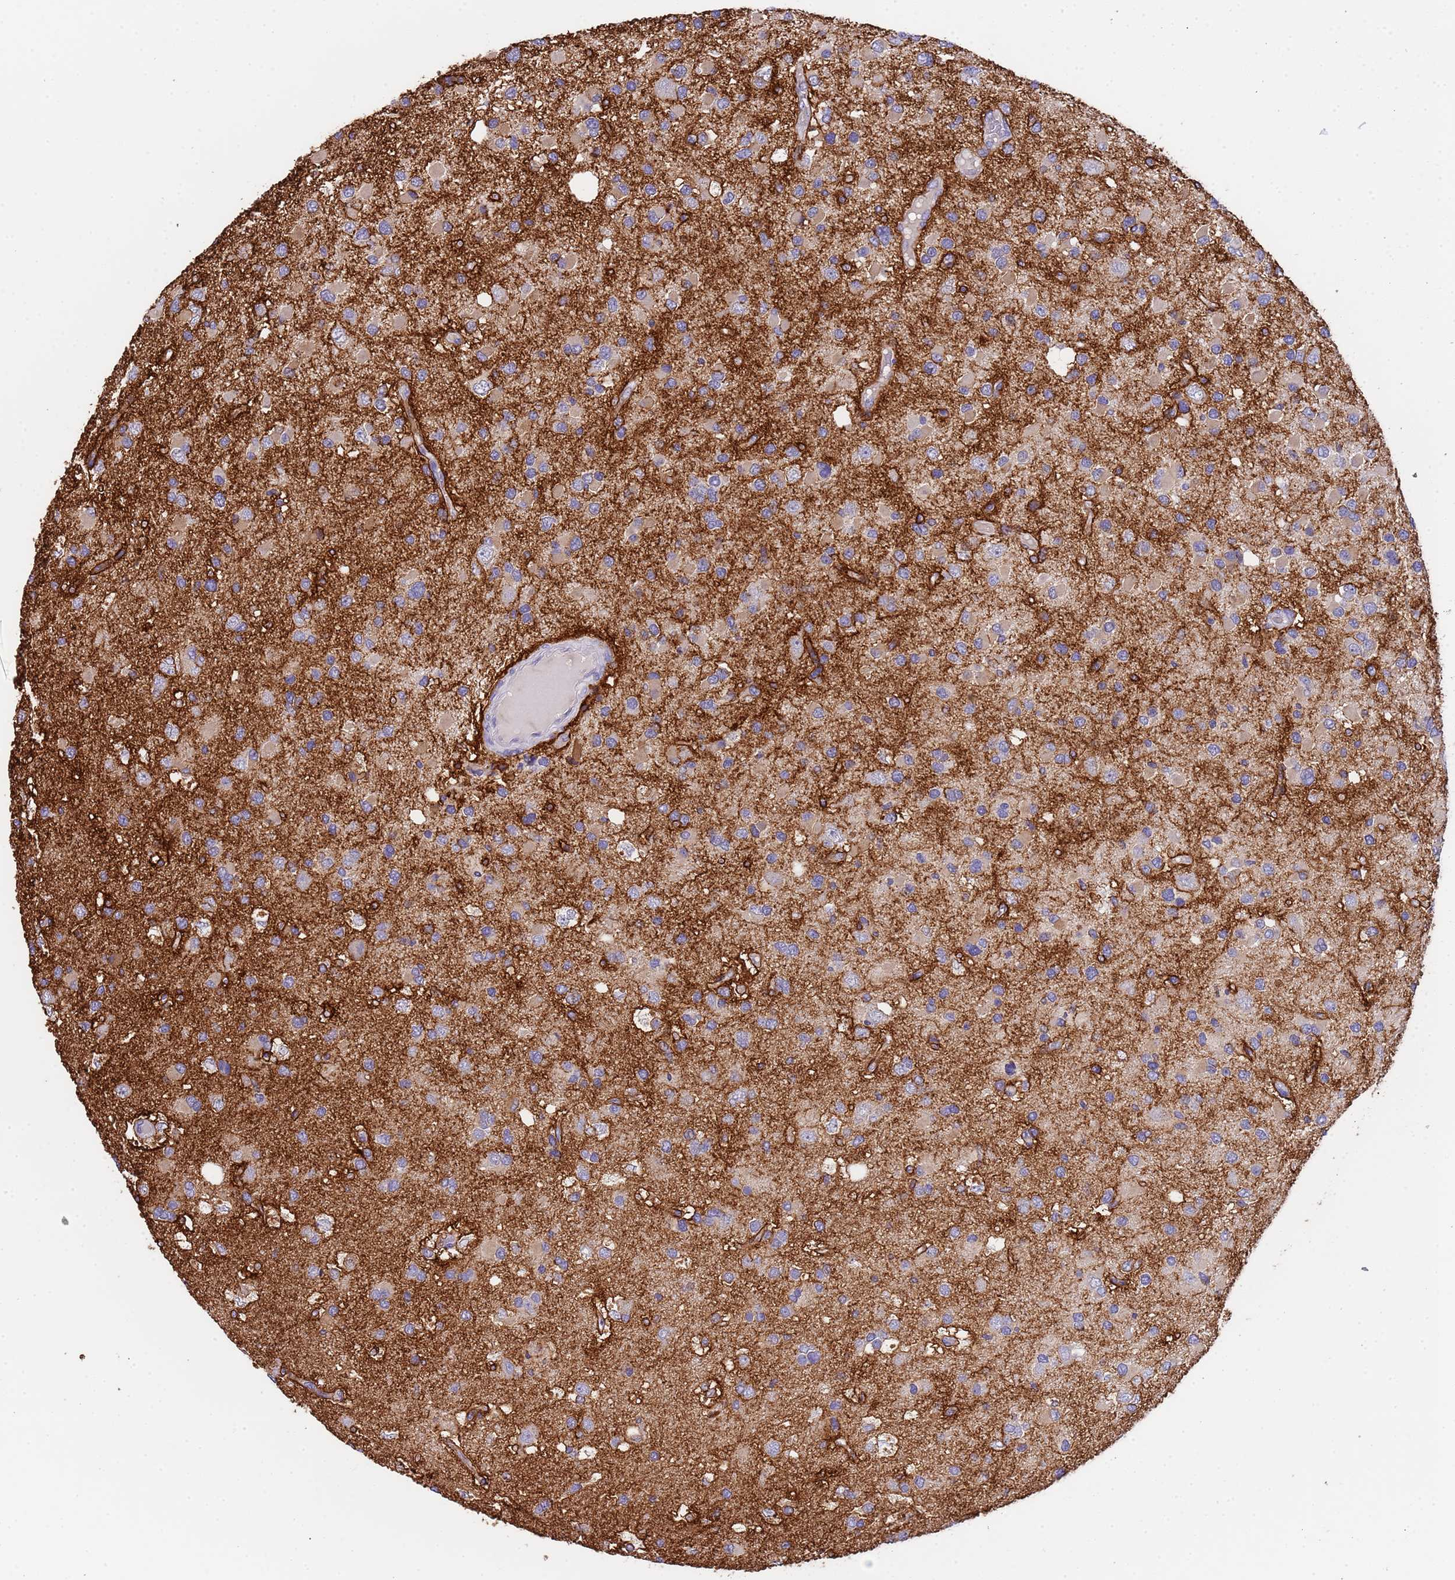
{"staining": {"intensity": "negative", "quantity": "none", "location": "none"}, "tissue": "glioma", "cell_type": "Tumor cells", "image_type": "cancer", "snomed": [{"axis": "morphology", "description": "Glioma, malignant, High grade"}, {"axis": "topography", "description": "Brain"}], "caption": "High power microscopy image of an immunohistochemistry photomicrograph of malignant glioma (high-grade), revealing no significant staining in tumor cells.", "gene": "SLC24A3", "patient": {"sex": "male", "age": 53}}